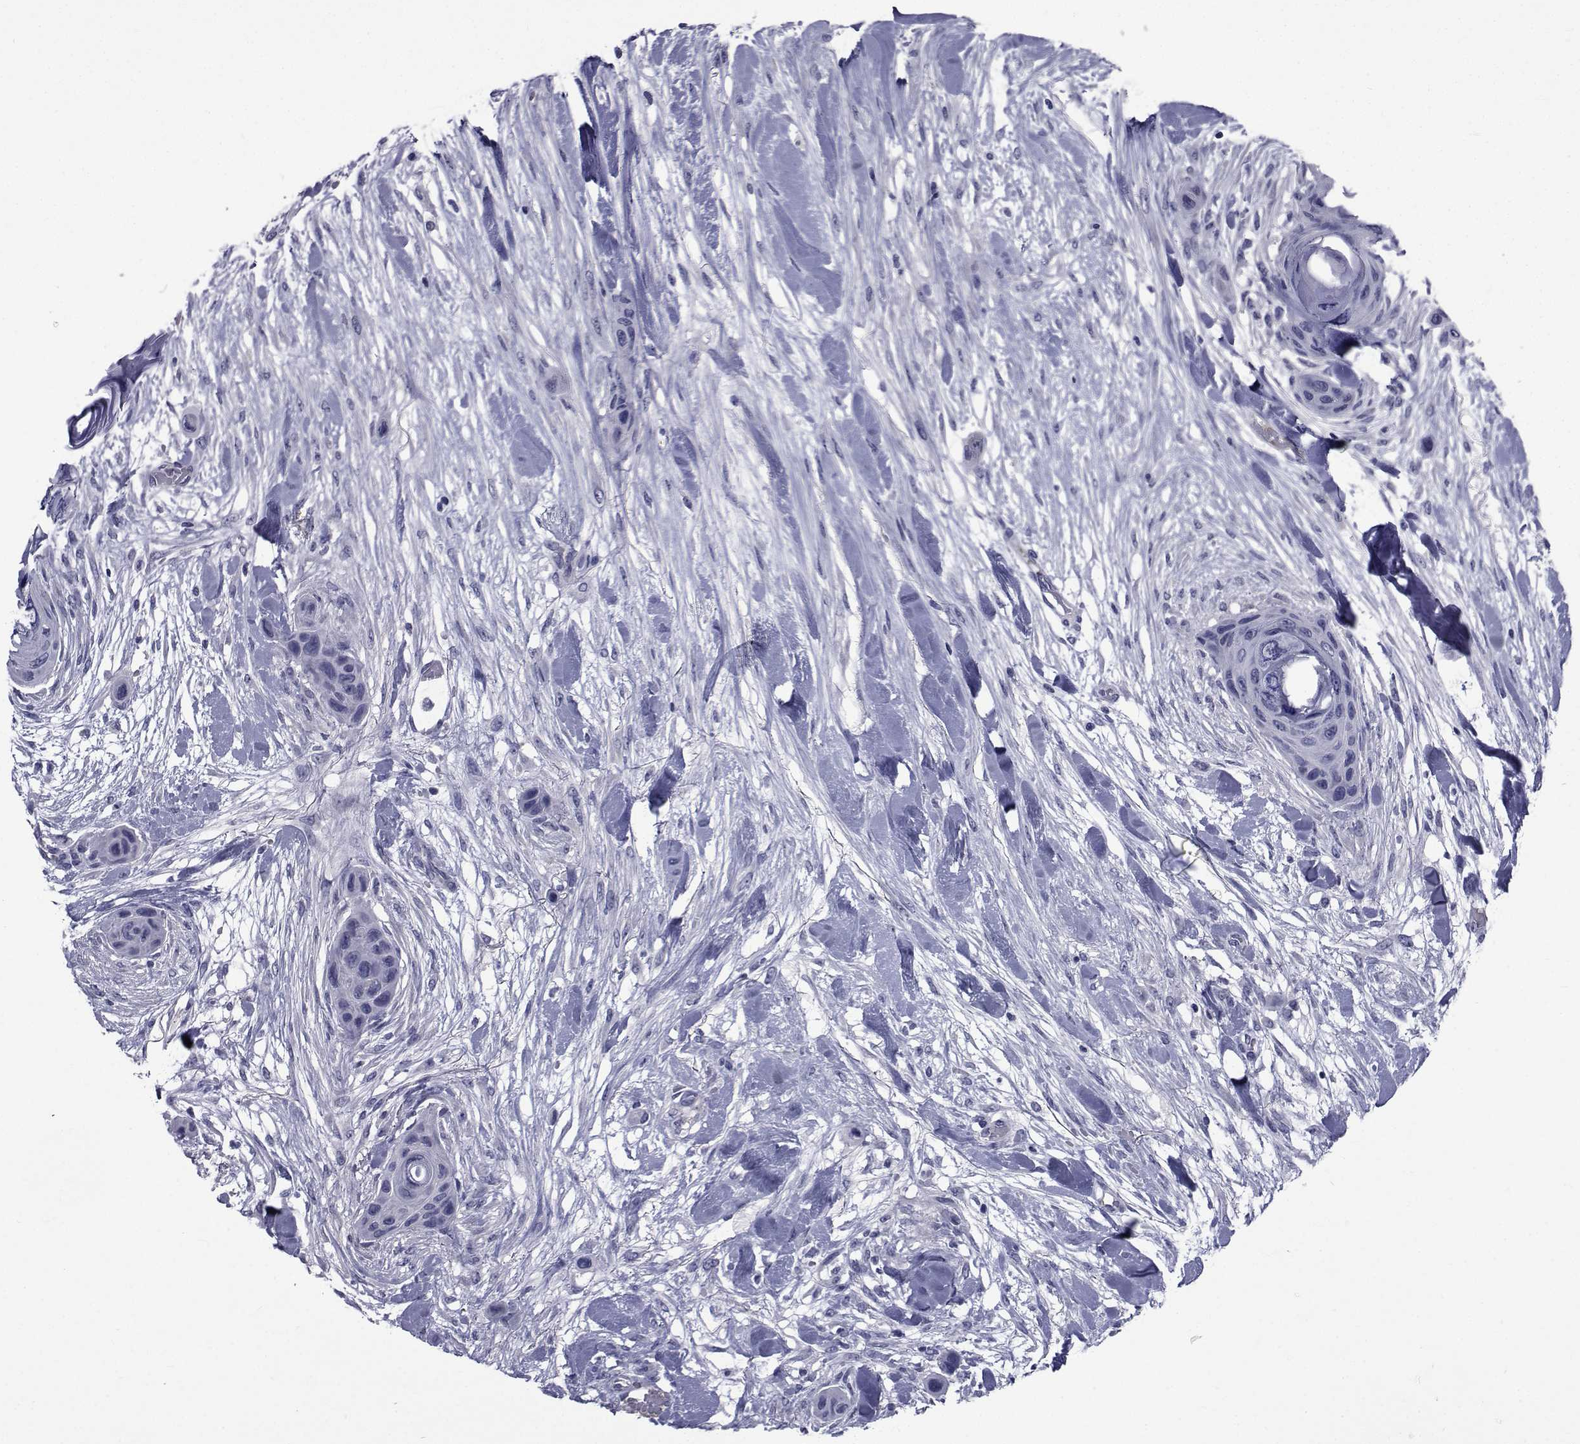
{"staining": {"intensity": "negative", "quantity": "none", "location": "none"}, "tissue": "skin cancer", "cell_type": "Tumor cells", "image_type": "cancer", "snomed": [{"axis": "morphology", "description": "Squamous cell carcinoma, NOS"}, {"axis": "topography", "description": "Skin"}], "caption": "DAB (3,3'-diaminobenzidine) immunohistochemical staining of squamous cell carcinoma (skin) shows no significant expression in tumor cells. (DAB (3,3'-diaminobenzidine) IHC visualized using brightfield microscopy, high magnification).", "gene": "SEMA5B", "patient": {"sex": "male", "age": 82}}